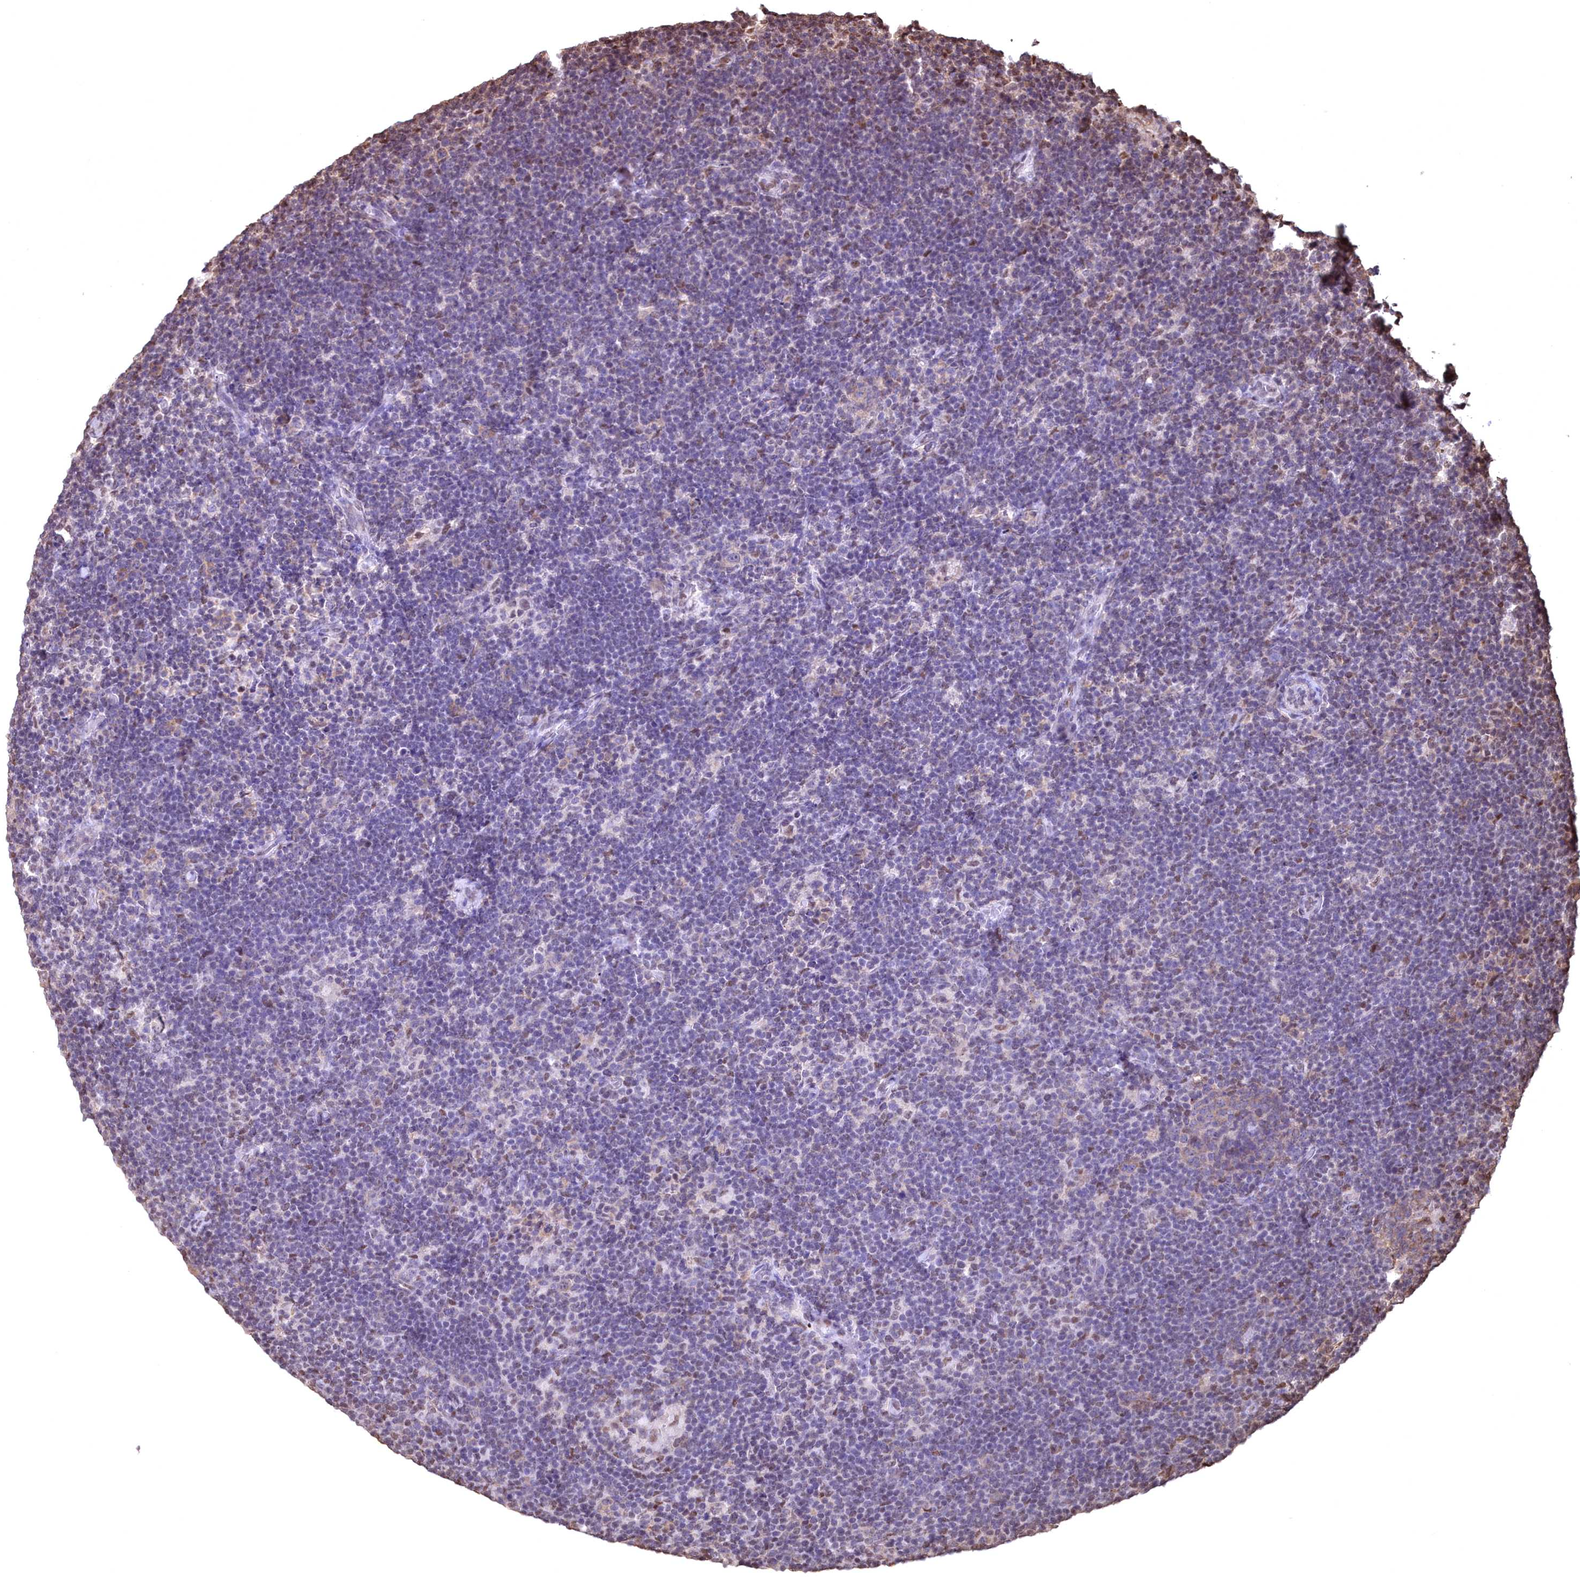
{"staining": {"intensity": "negative", "quantity": "none", "location": "none"}, "tissue": "lymphoma", "cell_type": "Tumor cells", "image_type": "cancer", "snomed": [{"axis": "morphology", "description": "Hodgkin's disease, NOS"}, {"axis": "topography", "description": "Lymph node"}], "caption": "Lymphoma was stained to show a protein in brown. There is no significant expression in tumor cells.", "gene": "GAPDH", "patient": {"sex": "female", "age": 57}}